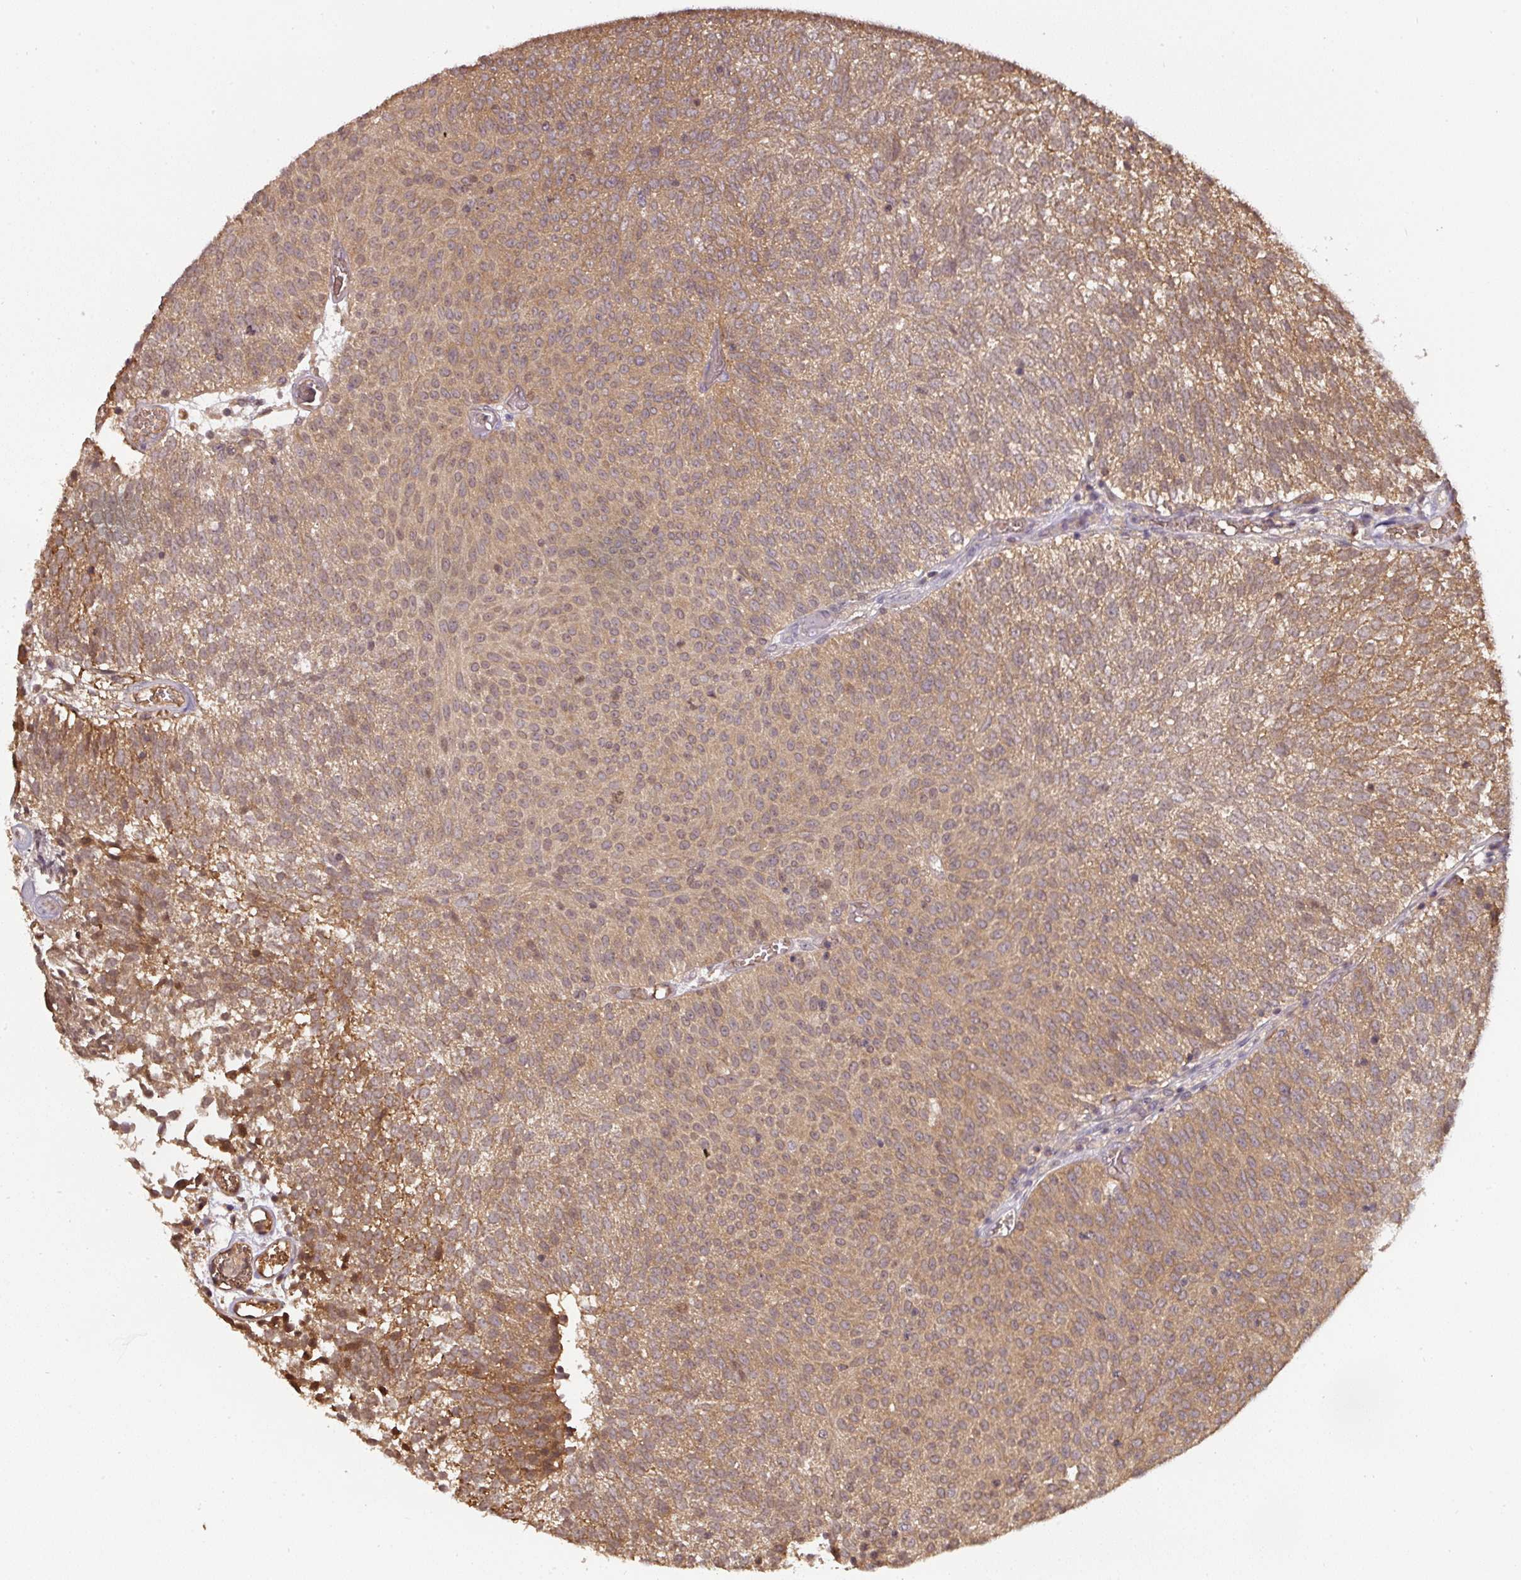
{"staining": {"intensity": "moderate", "quantity": ">75%", "location": "cytoplasmic/membranous"}, "tissue": "urothelial cancer", "cell_type": "Tumor cells", "image_type": "cancer", "snomed": [{"axis": "morphology", "description": "Urothelial carcinoma, Low grade"}, {"axis": "topography", "description": "Urinary bladder"}], "caption": "DAB (3,3'-diaminobenzidine) immunohistochemical staining of urothelial carcinoma (low-grade) reveals moderate cytoplasmic/membranous protein expression in about >75% of tumor cells.", "gene": "ST13", "patient": {"sex": "female", "age": 79}}